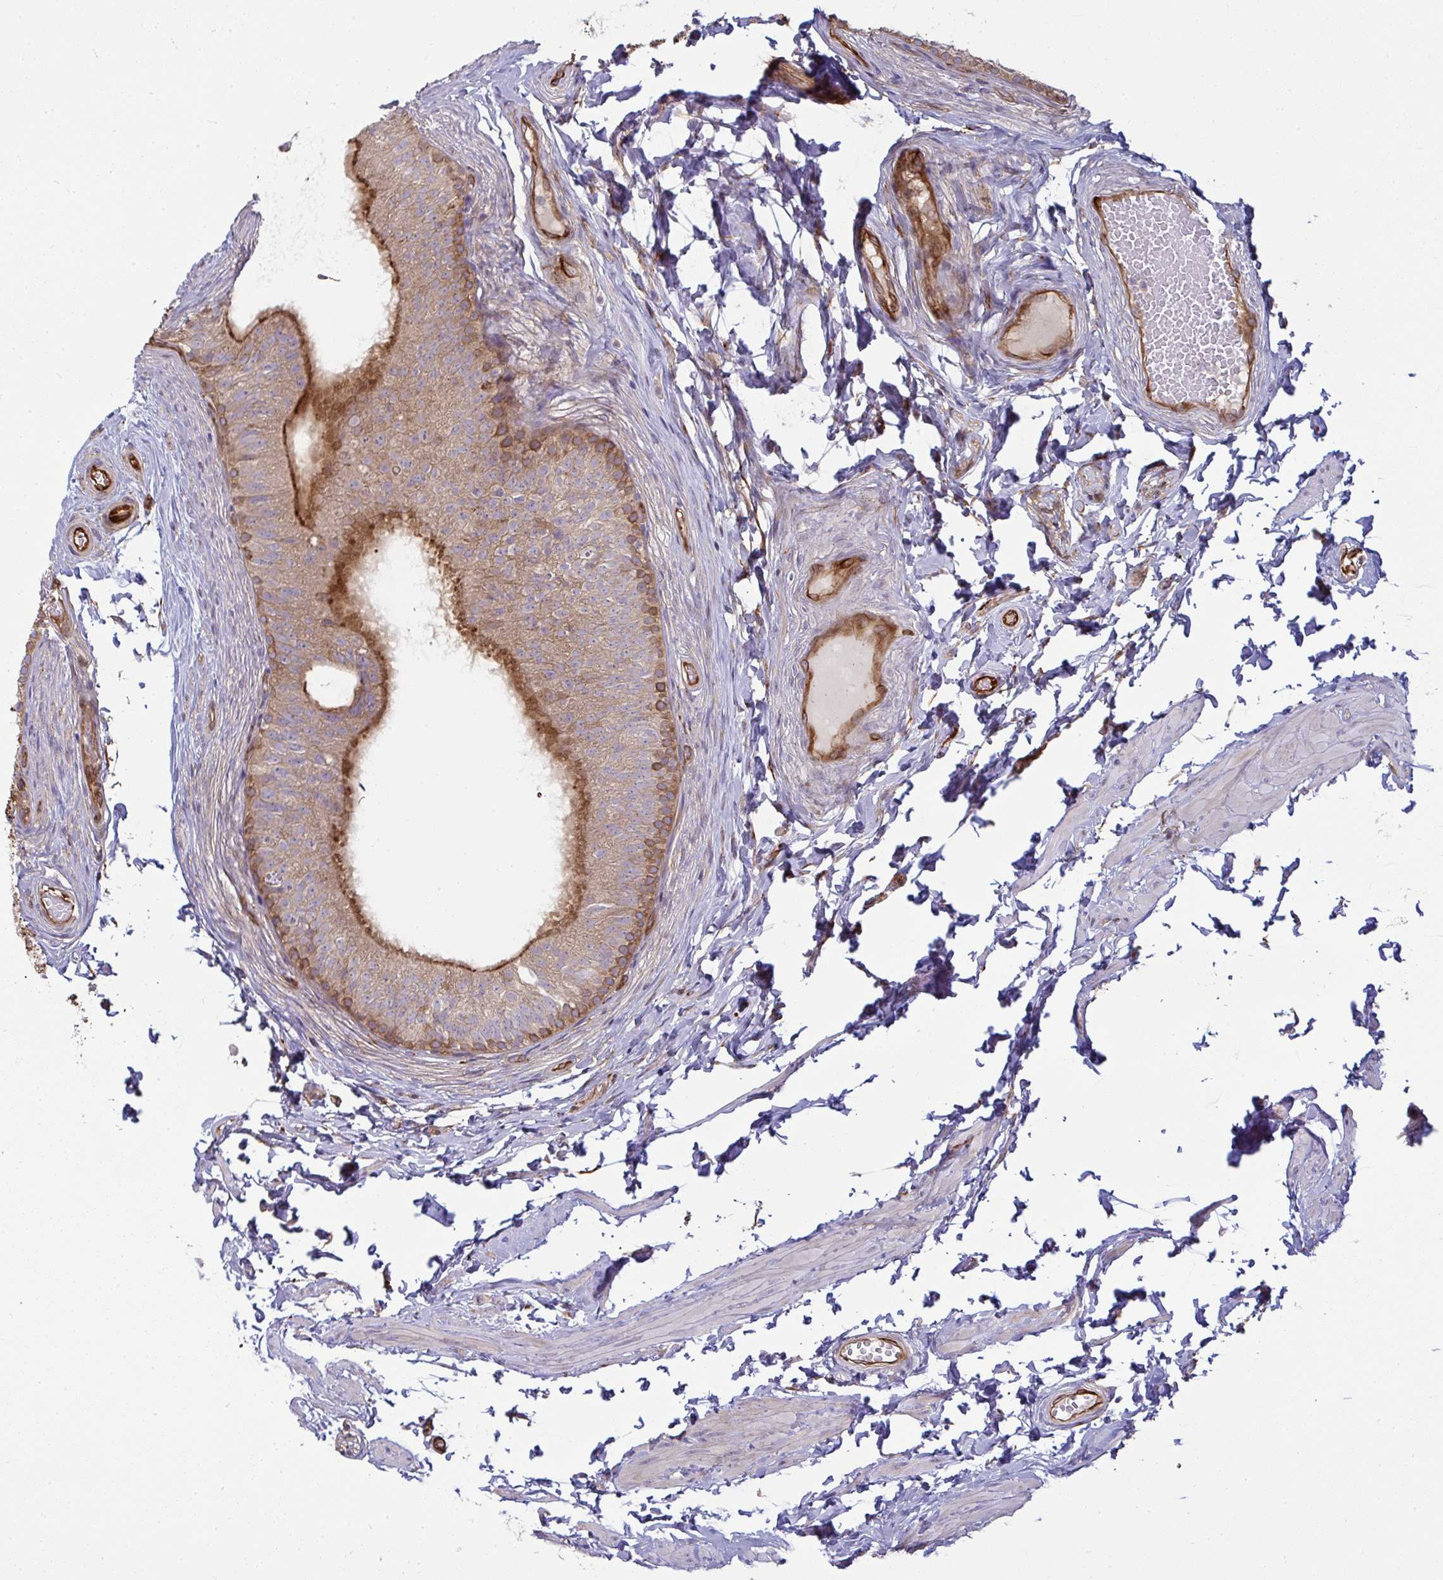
{"staining": {"intensity": "strong", "quantity": "25%-75%", "location": "cytoplasmic/membranous"}, "tissue": "epididymis", "cell_type": "Glandular cells", "image_type": "normal", "snomed": [{"axis": "morphology", "description": "Normal tissue, NOS"}, {"axis": "topography", "description": "Epididymis, spermatic cord, NOS"}, {"axis": "topography", "description": "Epididymis"}, {"axis": "topography", "description": "Peripheral nerve tissue"}], "caption": "This is a photomicrograph of immunohistochemistry staining of normal epididymis, which shows strong staining in the cytoplasmic/membranous of glandular cells.", "gene": "IFIT3", "patient": {"sex": "male", "age": 29}}